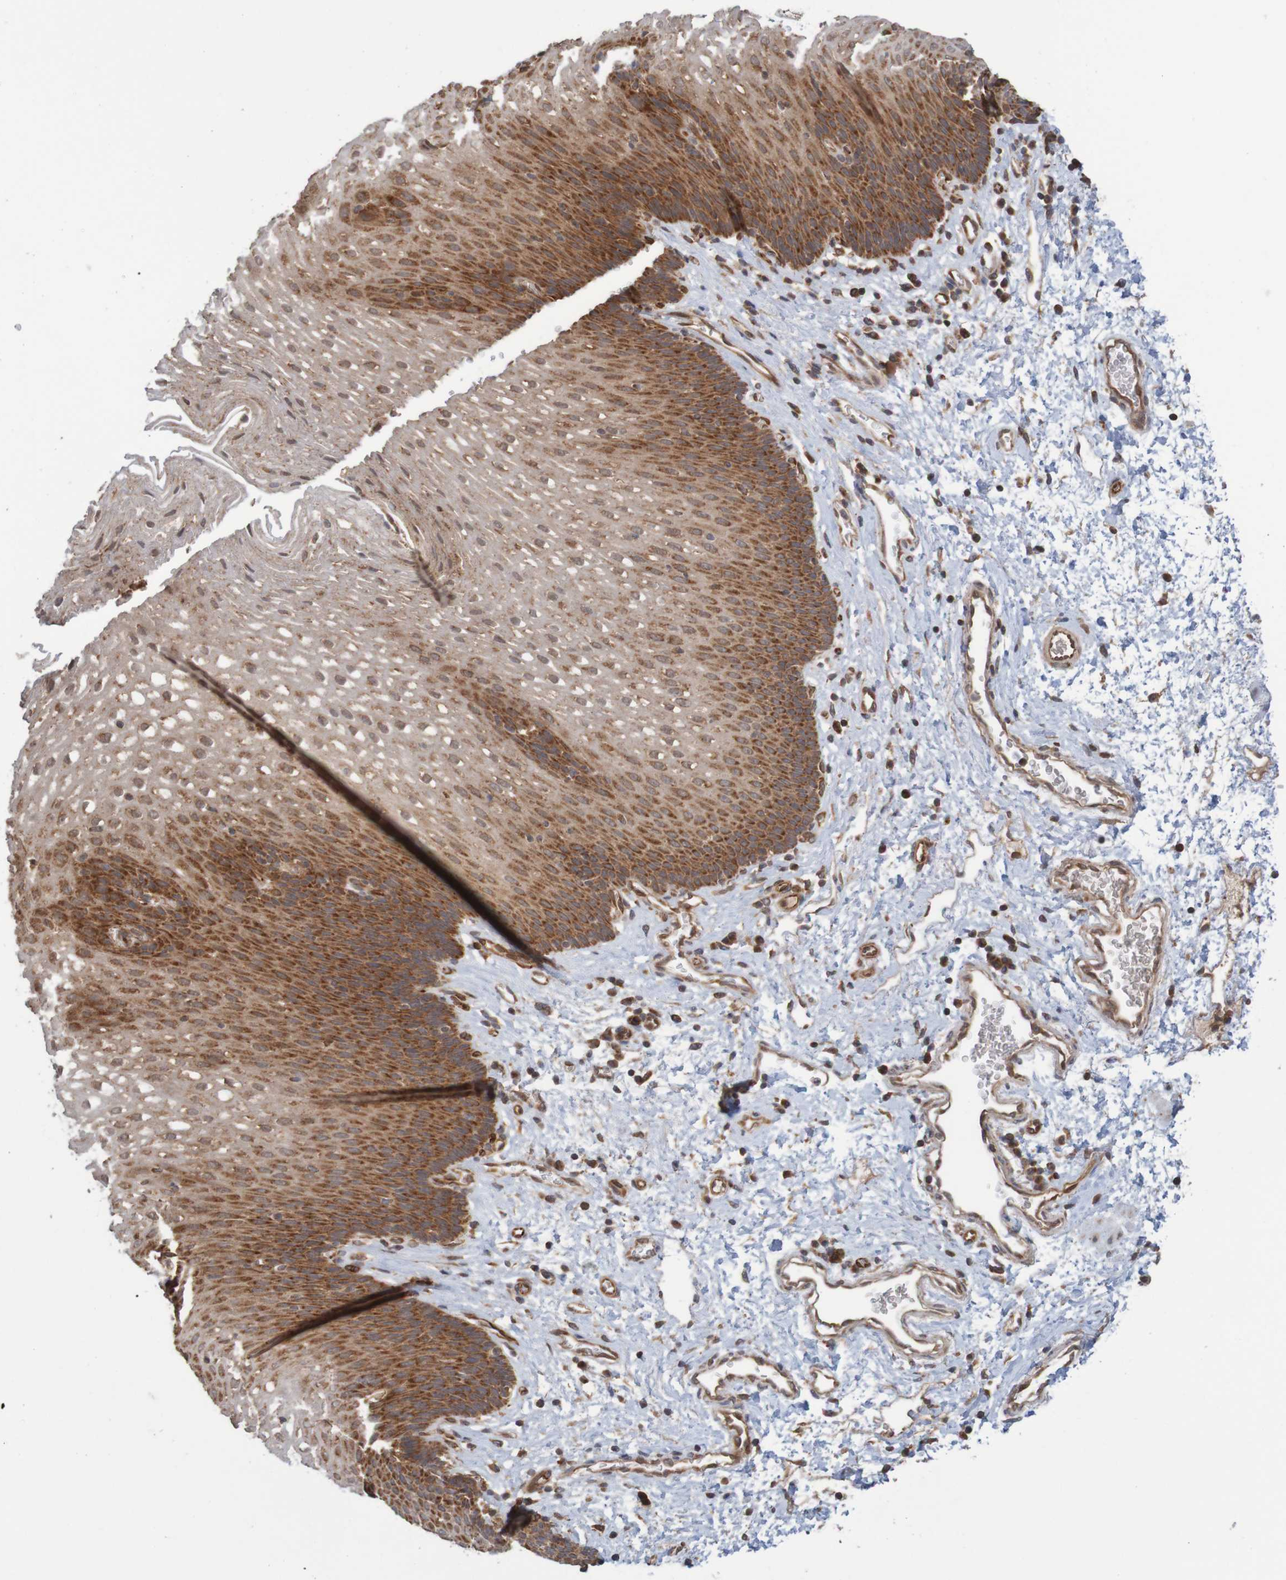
{"staining": {"intensity": "strong", "quantity": "25%-75%", "location": "cytoplasmic/membranous"}, "tissue": "esophagus", "cell_type": "Squamous epithelial cells", "image_type": "normal", "snomed": [{"axis": "morphology", "description": "Normal tissue, NOS"}, {"axis": "topography", "description": "Esophagus"}], "caption": "A histopathology image showing strong cytoplasmic/membranous positivity in about 25%-75% of squamous epithelial cells in normal esophagus, as visualized by brown immunohistochemical staining.", "gene": "MRPL52", "patient": {"sex": "male", "age": 48}}